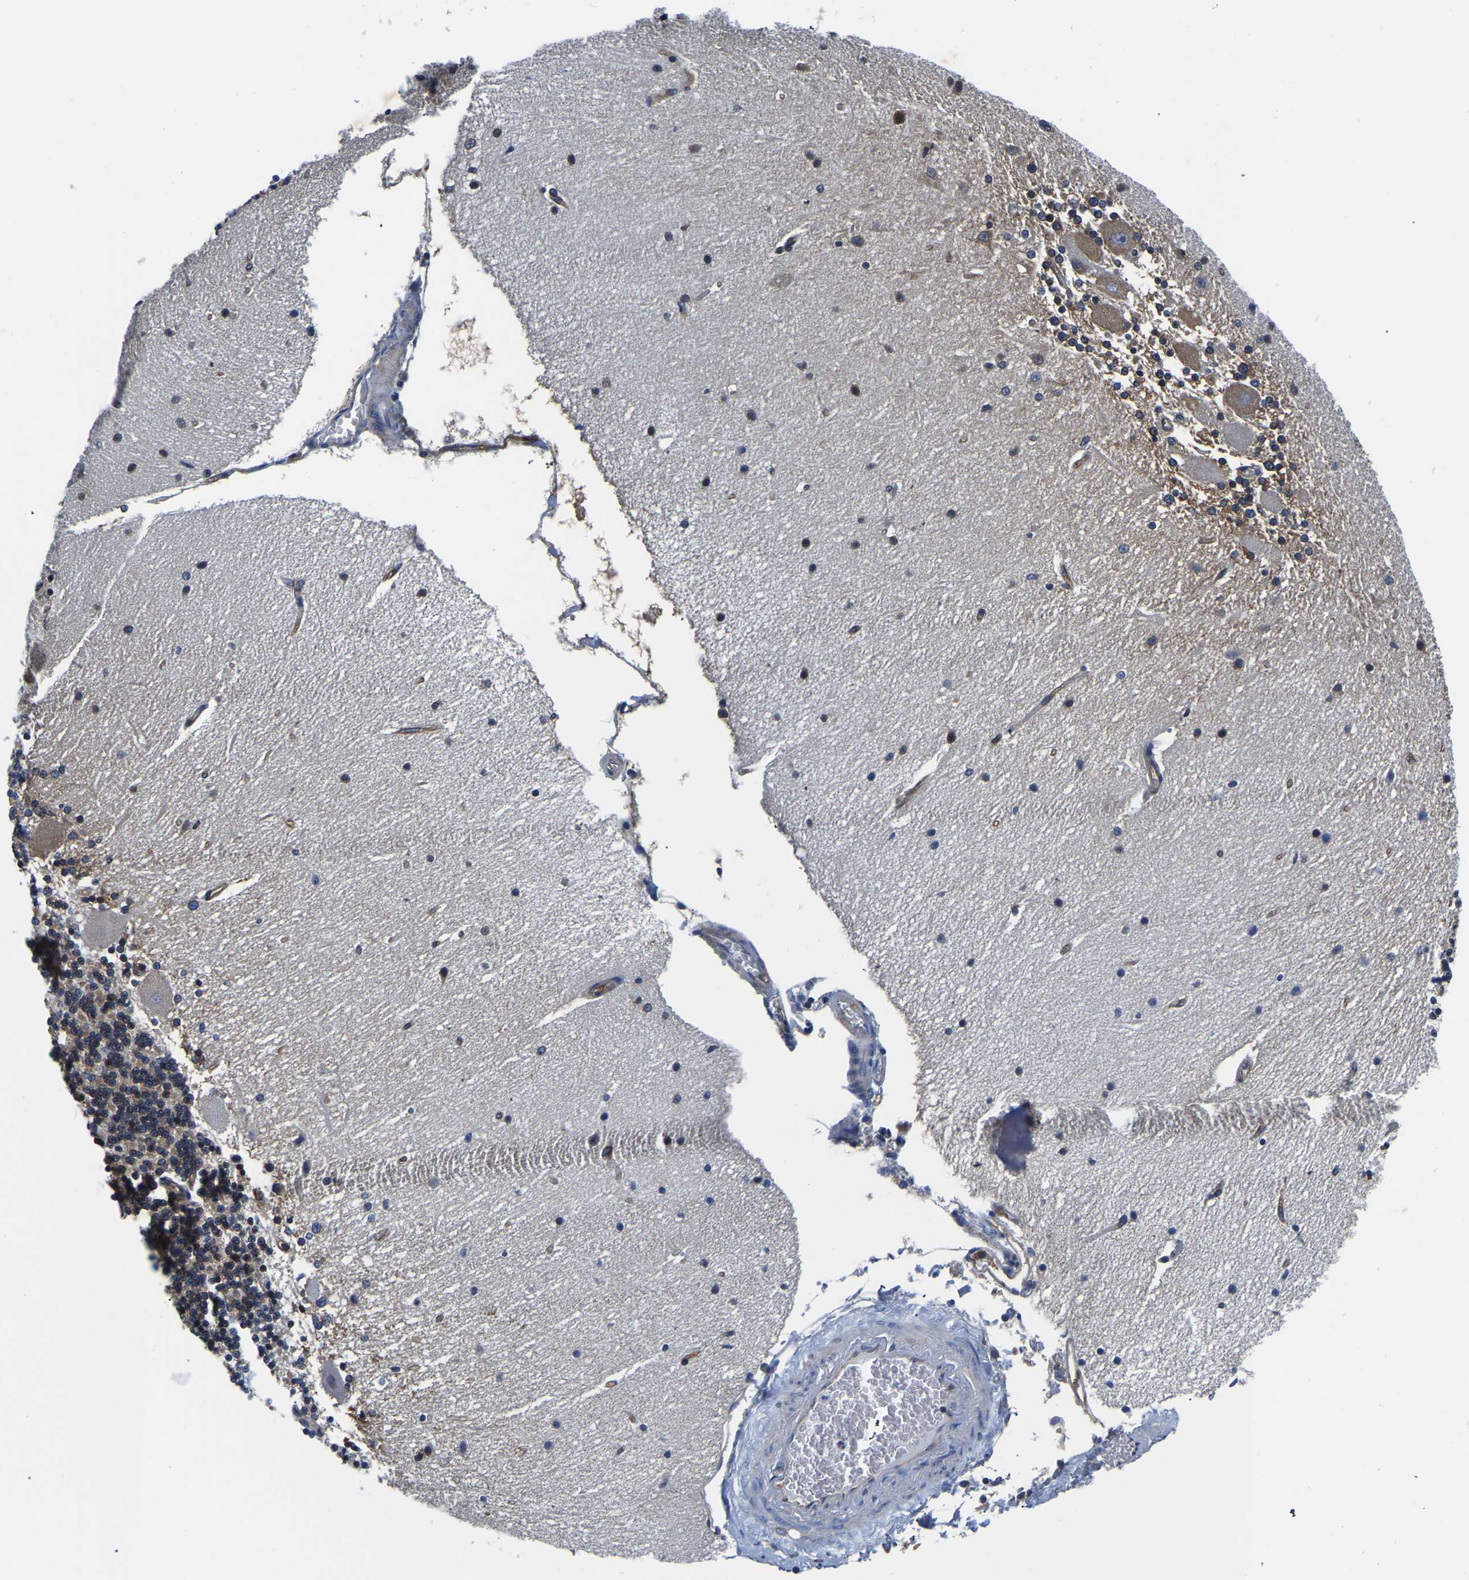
{"staining": {"intensity": "moderate", "quantity": "25%-75%", "location": "cytoplasmic/membranous,nuclear"}, "tissue": "cerebellum", "cell_type": "Cells in granular layer", "image_type": "normal", "snomed": [{"axis": "morphology", "description": "Normal tissue, NOS"}, {"axis": "topography", "description": "Cerebellum"}], "caption": "Immunohistochemical staining of normal cerebellum demonstrates moderate cytoplasmic/membranous,nuclear protein expression in about 25%-75% of cells in granular layer. The protein is stained brown, and the nuclei are stained in blue (DAB IHC with brightfield microscopy, high magnification).", "gene": "TFG", "patient": {"sex": "female", "age": 54}}